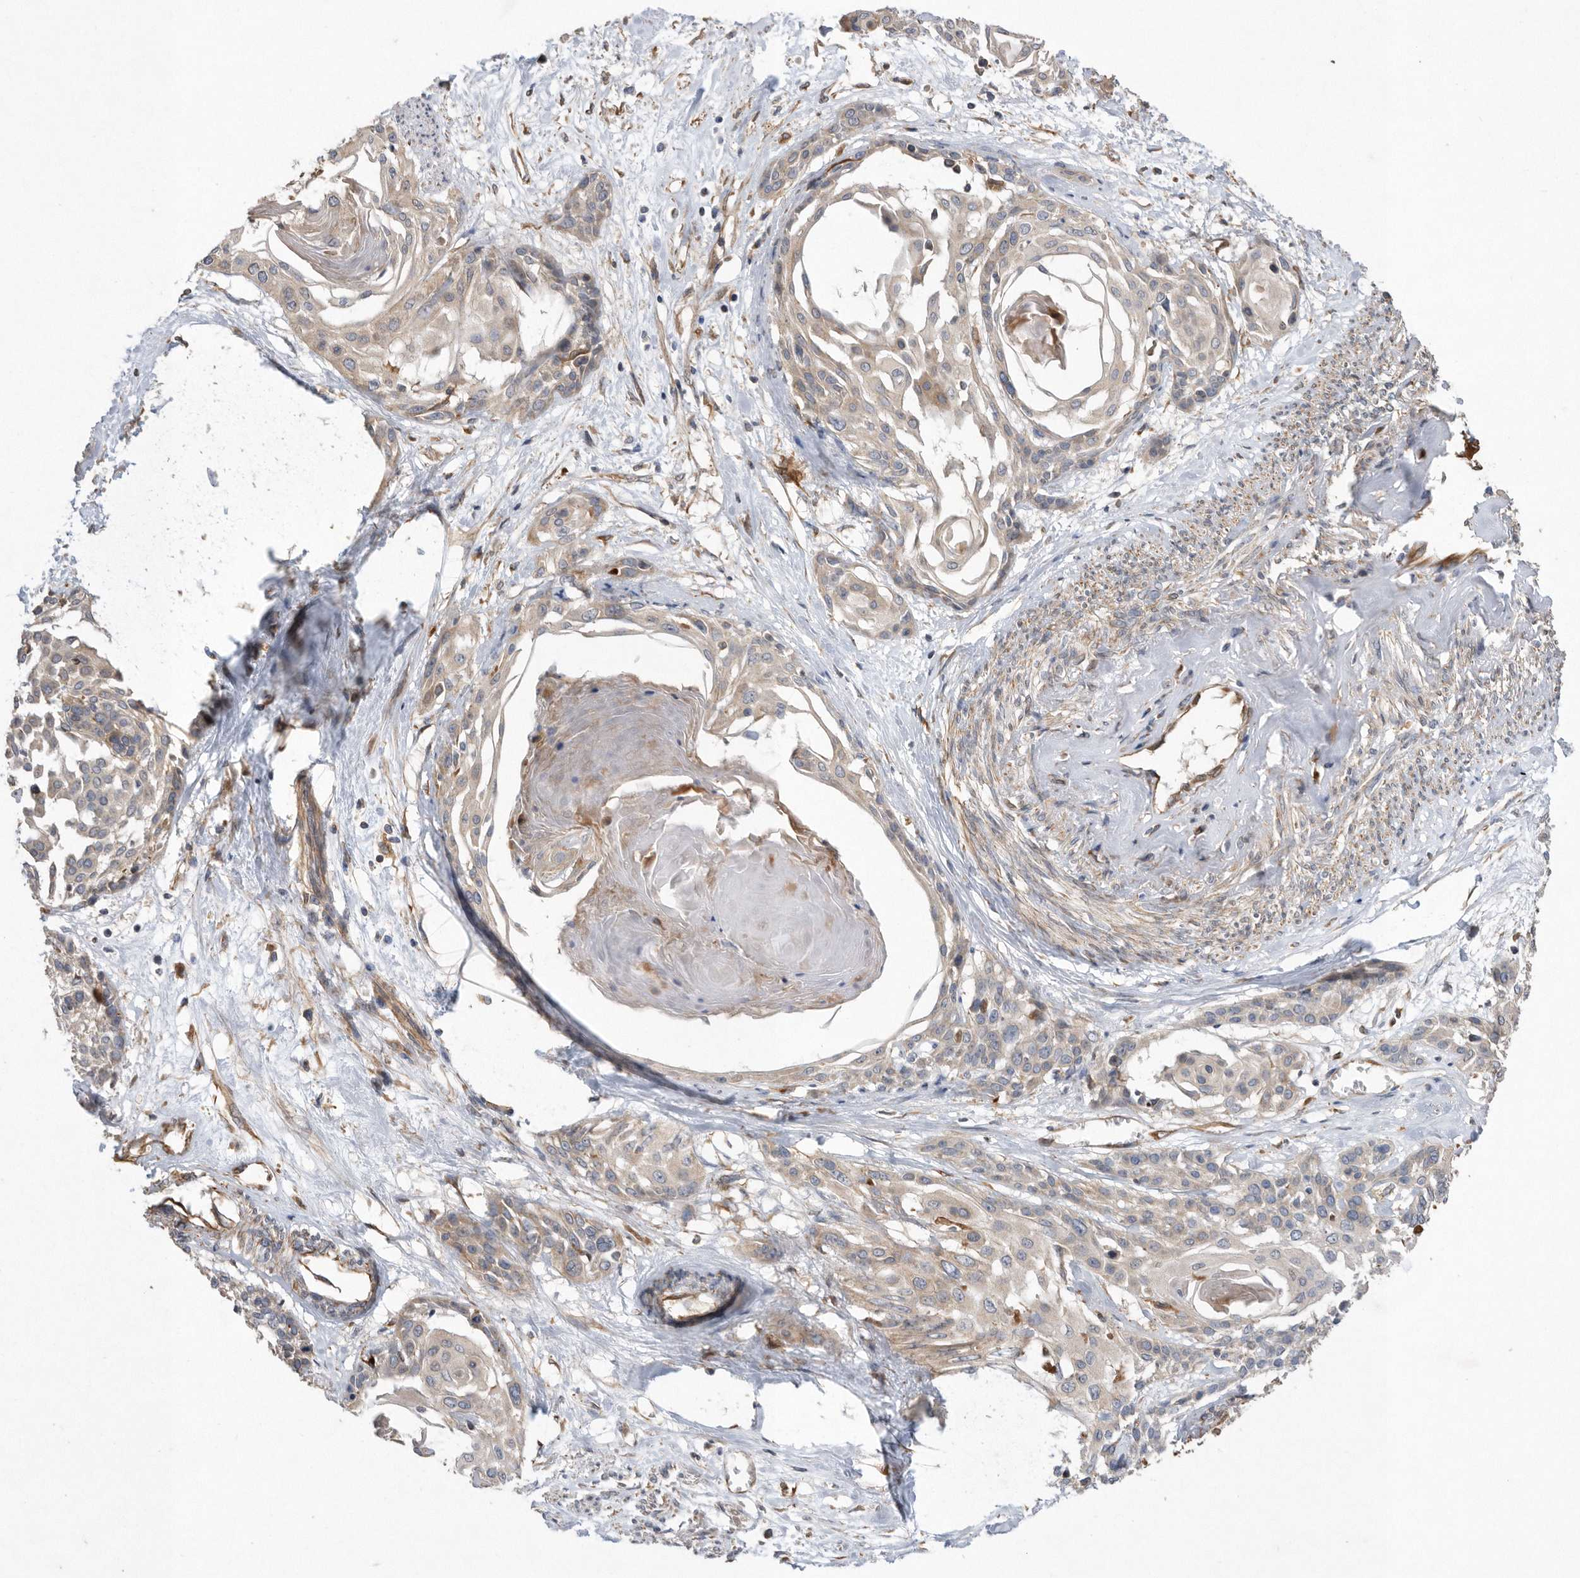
{"staining": {"intensity": "weak", "quantity": "25%-75%", "location": "cytoplasmic/membranous"}, "tissue": "cervical cancer", "cell_type": "Tumor cells", "image_type": "cancer", "snomed": [{"axis": "morphology", "description": "Squamous cell carcinoma, NOS"}, {"axis": "topography", "description": "Cervix"}], "caption": "This photomicrograph exhibits cervical cancer stained with IHC to label a protein in brown. The cytoplasmic/membranous of tumor cells show weak positivity for the protein. Nuclei are counter-stained blue.", "gene": "PON2", "patient": {"sex": "female", "age": 57}}